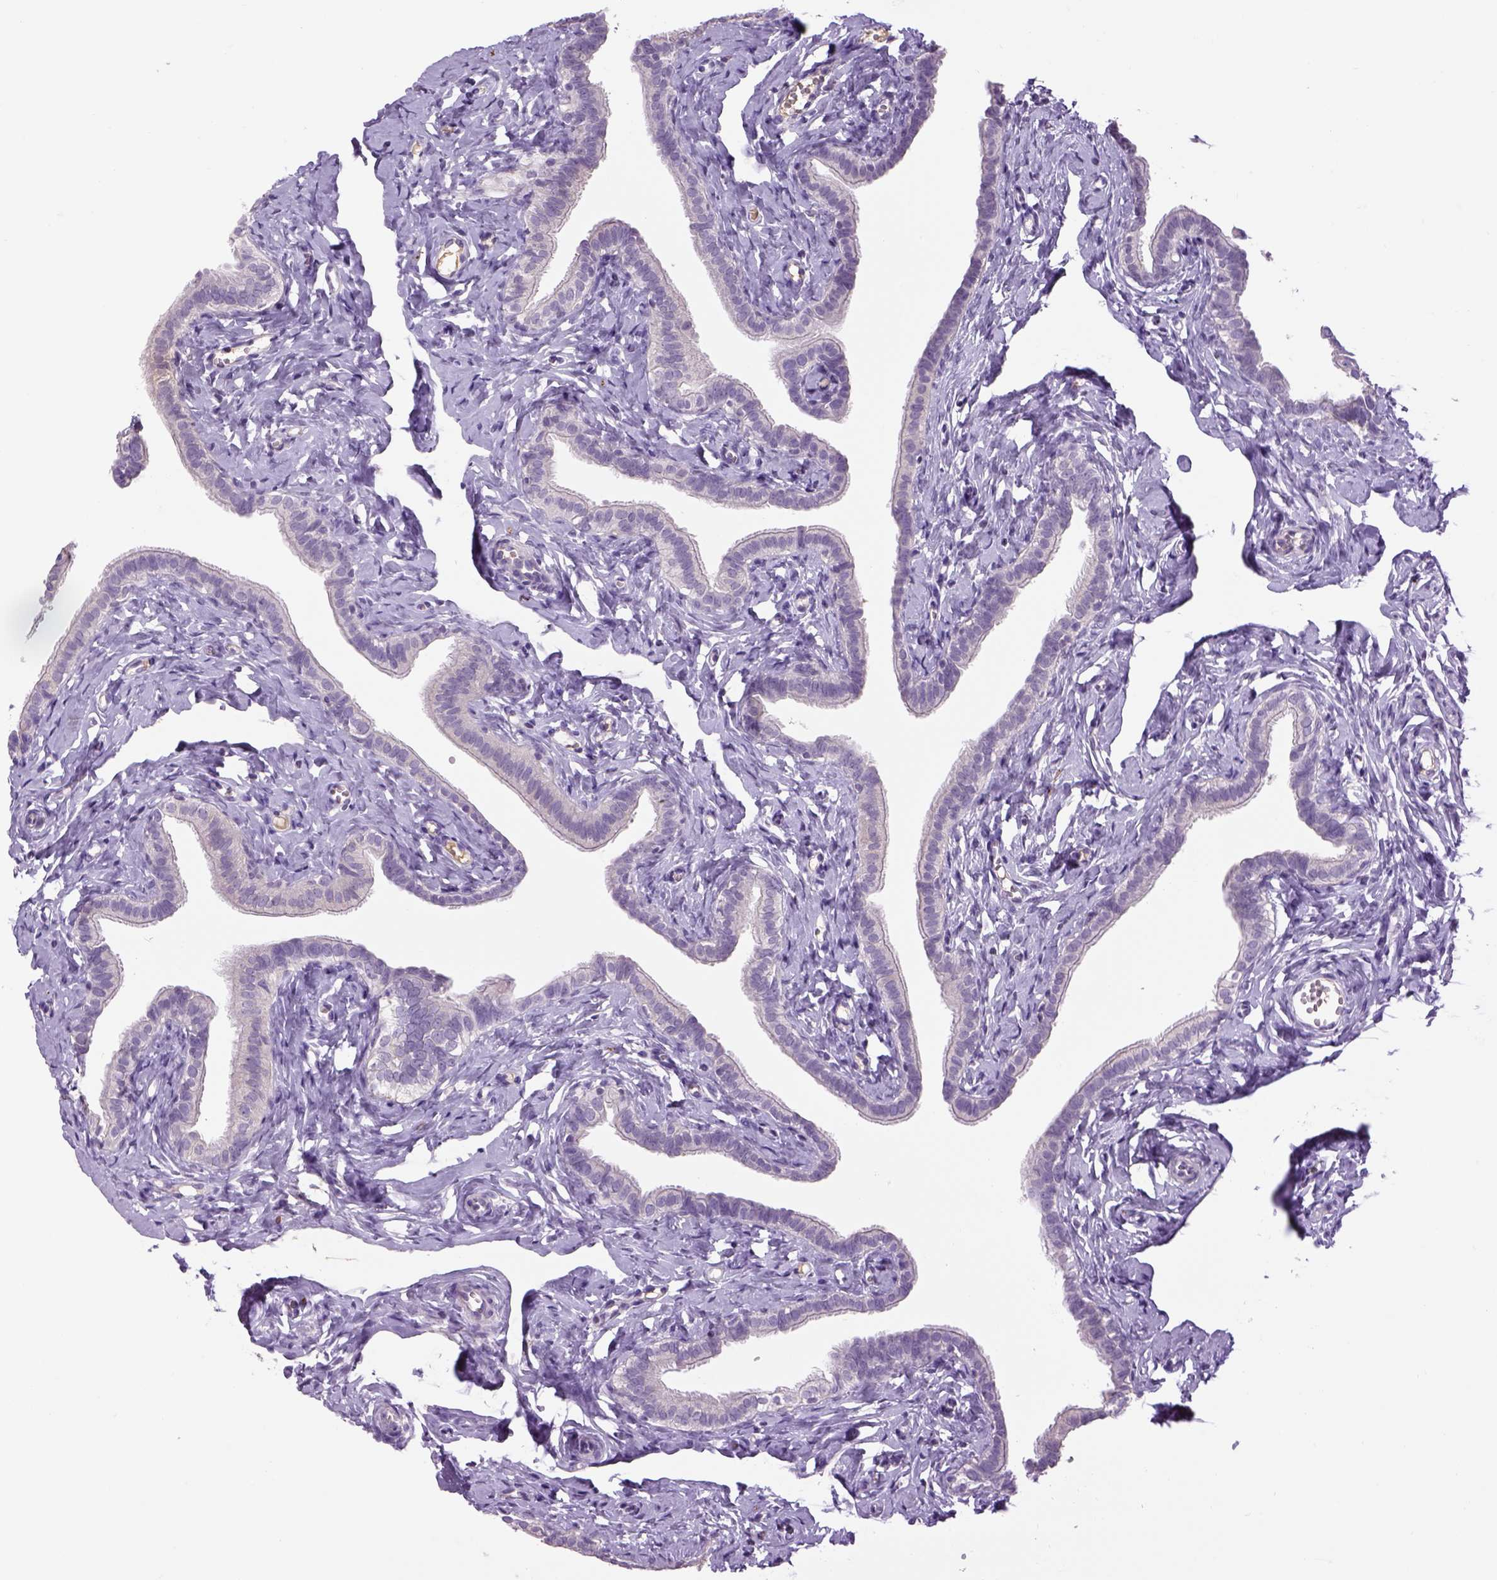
{"staining": {"intensity": "negative", "quantity": "none", "location": "none"}, "tissue": "fallopian tube", "cell_type": "Glandular cells", "image_type": "normal", "snomed": [{"axis": "morphology", "description": "Normal tissue, NOS"}, {"axis": "topography", "description": "Fallopian tube"}], "caption": "Immunohistochemistry (IHC) histopathology image of unremarkable fallopian tube: human fallopian tube stained with DAB (3,3'-diaminobenzidine) displays no significant protein expression in glandular cells. (DAB immunohistochemistry visualized using brightfield microscopy, high magnification).", "gene": "DBH", "patient": {"sex": "female", "age": 41}}